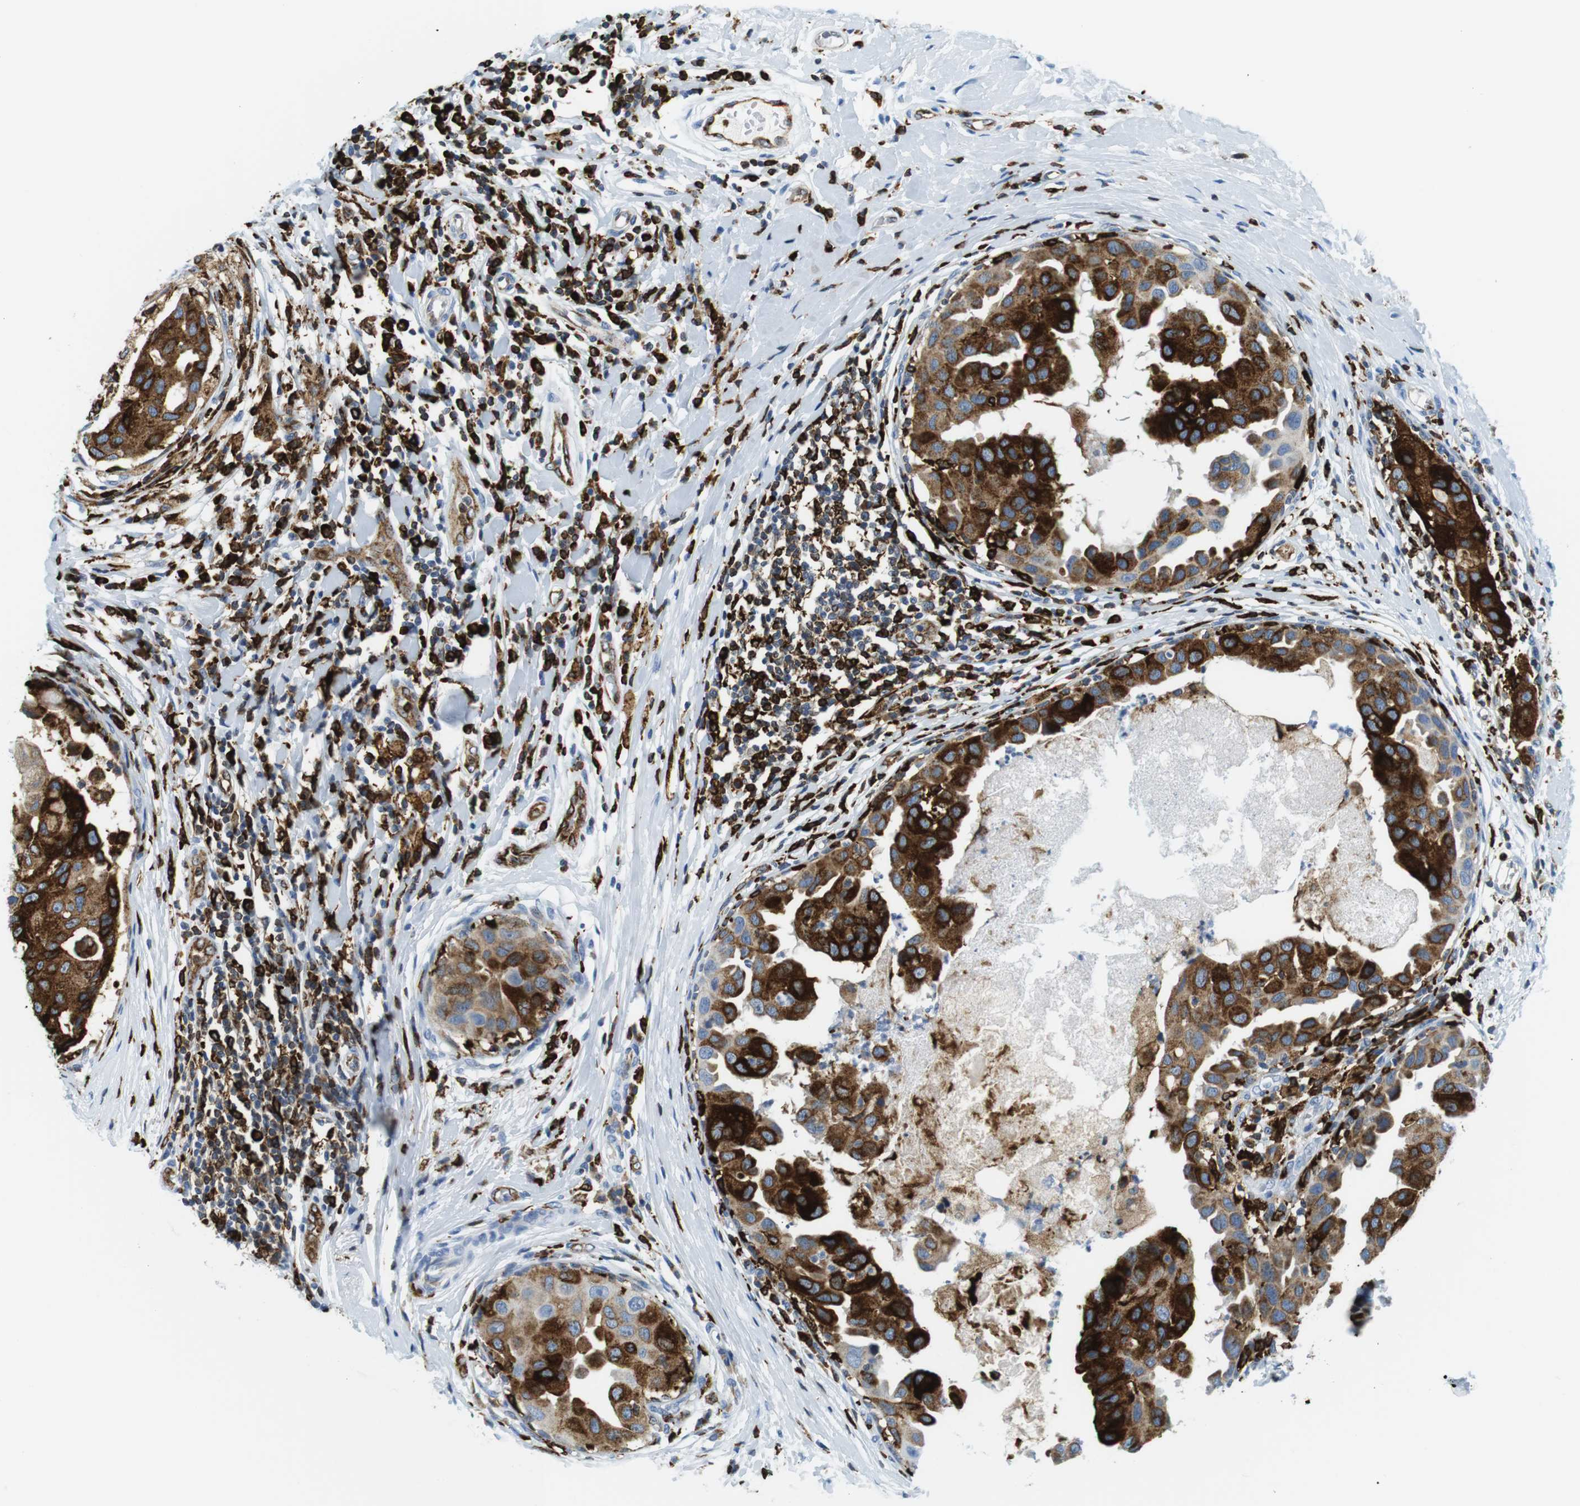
{"staining": {"intensity": "negative", "quantity": "none", "location": "none"}, "tissue": "breast cancer", "cell_type": "Tumor cells", "image_type": "cancer", "snomed": [{"axis": "morphology", "description": "Duct carcinoma"}, {"axis": "topography", "description": "Breast"}], "caption": "Immunohistochemistry (IHC) of breast invasive ductal carcinoma displays no positivity in tumor cells. Brightfield microscopy of immunohistochemistry (IHC) stained with DAB (brown) and hematoxylin (blue), captured at high magnification.", "gene": "CIITA", "patient": {"sex": "female", "age": 27}}